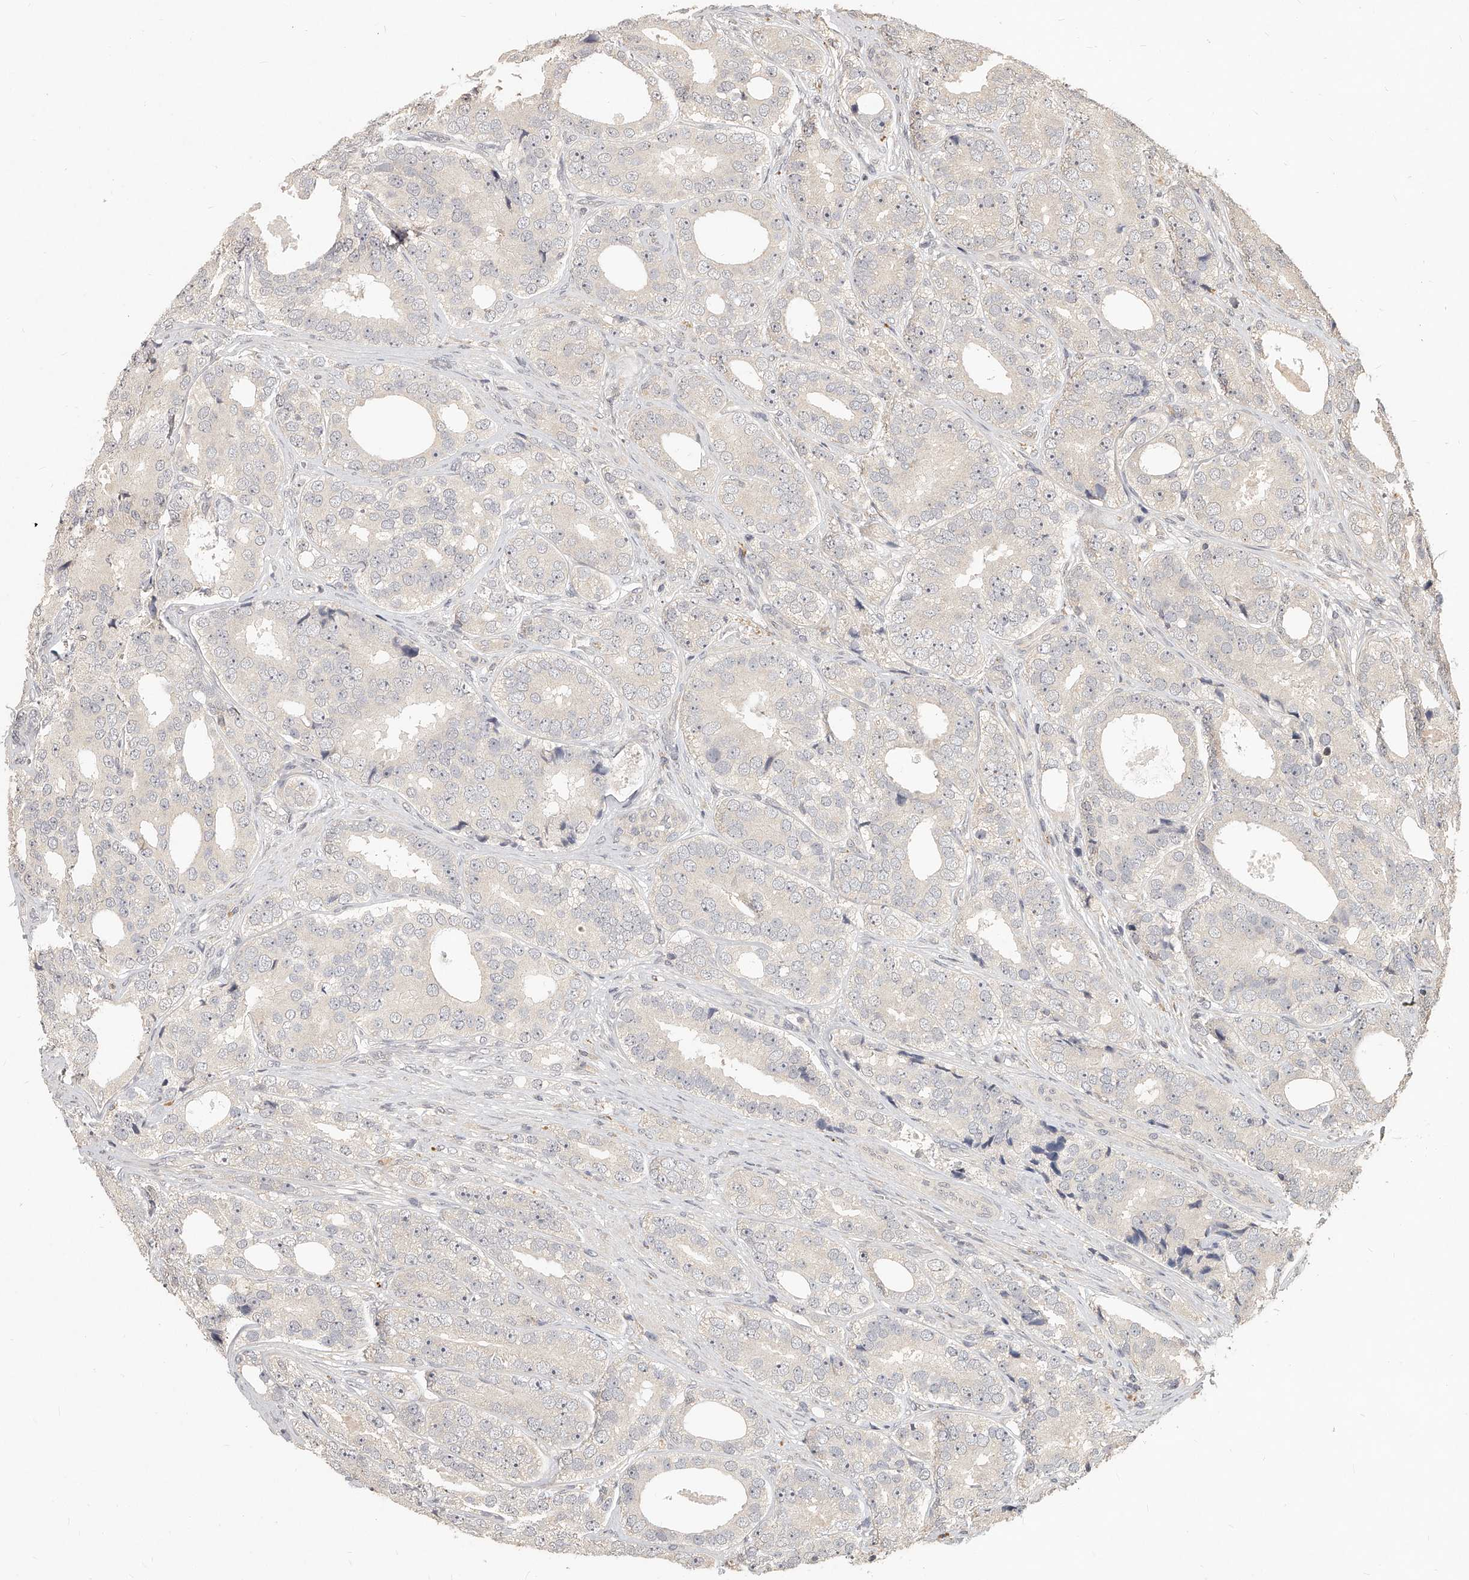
{"staining": {"intensity": "negative", "quantity": "none", "location": "none"}, "tissue": "prostate cancer", "cell_type": "Tumor cells", "image_type": "cancer", "snomed": [{"axis": "morphology", "description": "Adenocarcinoma, High grade"}, {"axis": "topography", "description": "Prostate"}], "caption": "An immunohistochemistry photomicrograph of adenocarcinoma (high-grade) (prostate) is shown. There is no staining in tumor cells of adenocarcinoma (high-grade) (prostate).", "gene": "SLC37A1", "patient": {"sex": "male", "age": 56}}